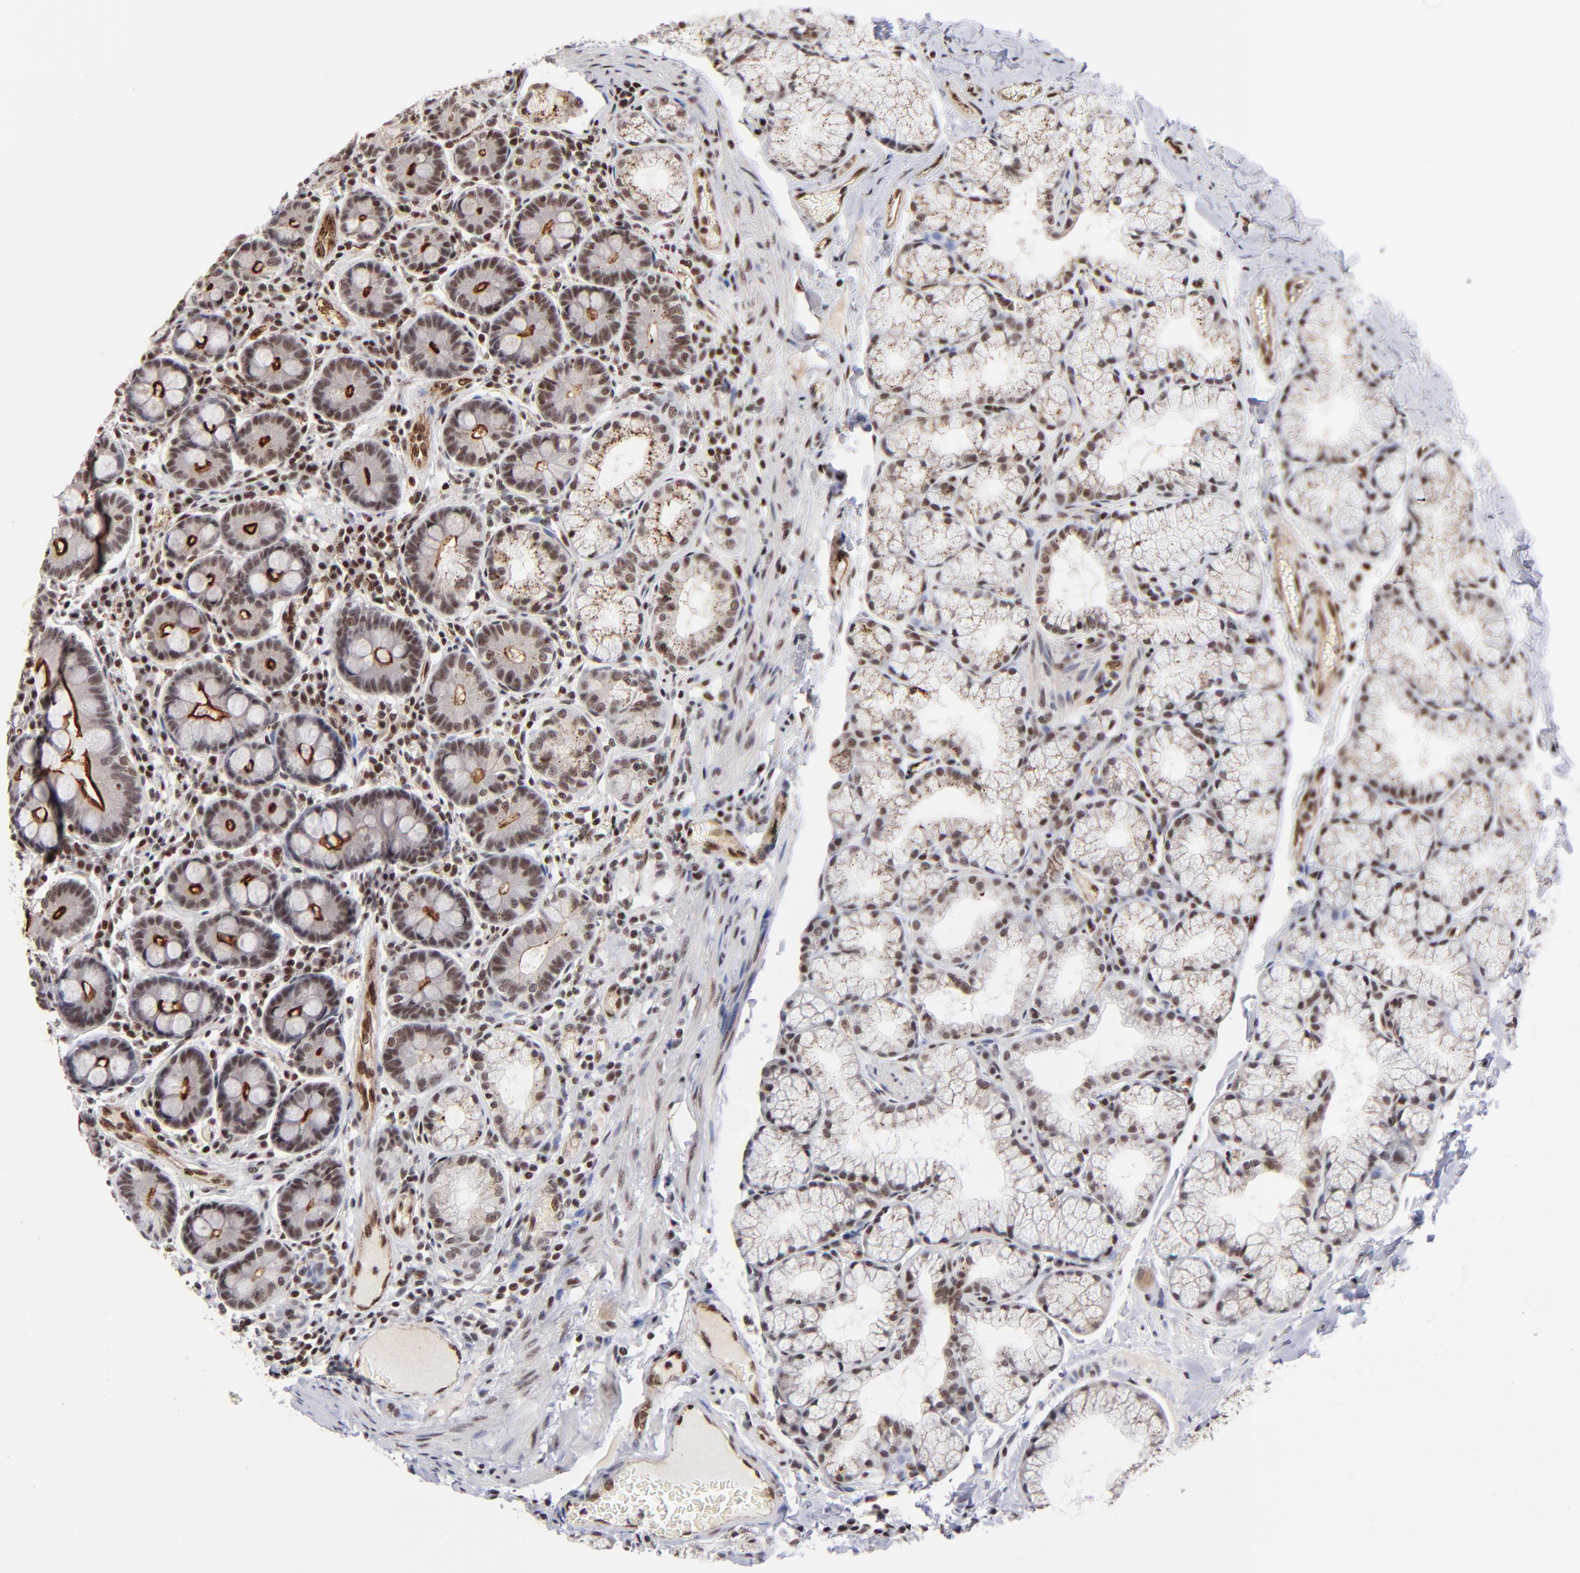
{"staining": {"intensity": "weak", "quantity": ">75%", "location": "nuclear"}, "tissue": "duodenum", "cell_type": "Glandular cells", "image_type": "normal", "snomed": [{"axis": "morphology", "description": "Normal tissue, NOS"}, {"axis": "topography", "description": "Duodenum"}], "caption": "Protein analysis of unremarkable duodenum displays weak nuclear positivity in about >75% of glandular cells. The protein of interest is shown in brown color, while the nuclei are stained blue.", "gene": "GABPA", "patient": {"sex": "male", "age": 50}}